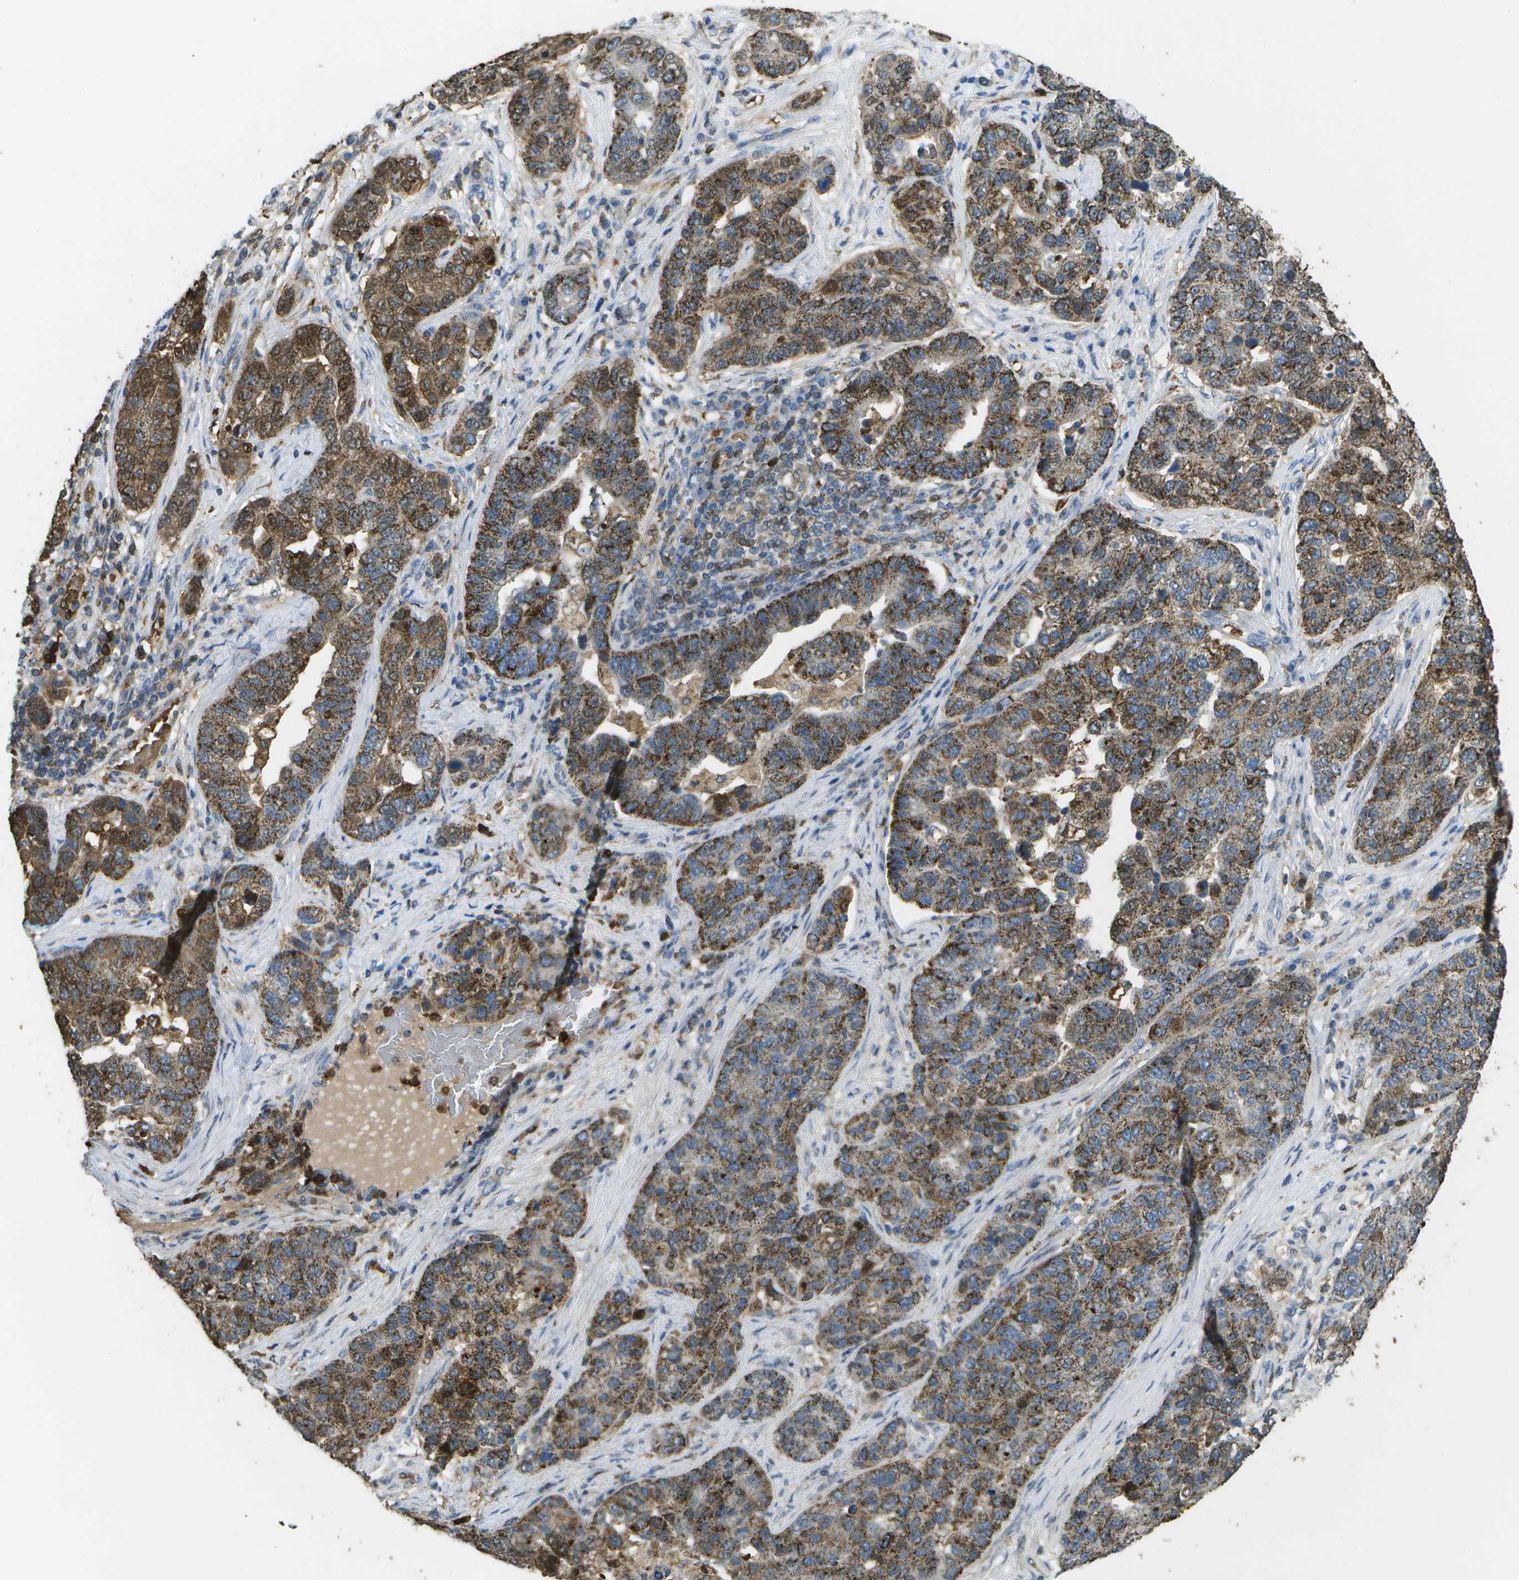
{"staining": {"intensity": "moderate", "quantity": ">75%", "location": "cytoplasmic/membranous"}, "tissue": "pancreatic cancer", "cell_type": "Tumor cells", "image_type": "cancer", "snomed": [{"axis": "morphology", "description": "Adenocarcinoma, NOS"}, {"axis": "topography", "description": "Pancreas"}], "caption": "Protein positivity by IHC exhibits moderate cytoplasmic/membranous positivity in about >75% of tumor cells in pancreatic adenocarcinoma.", "gene": "CACHD1", "patient": {"sex": "female", "age": 61}}